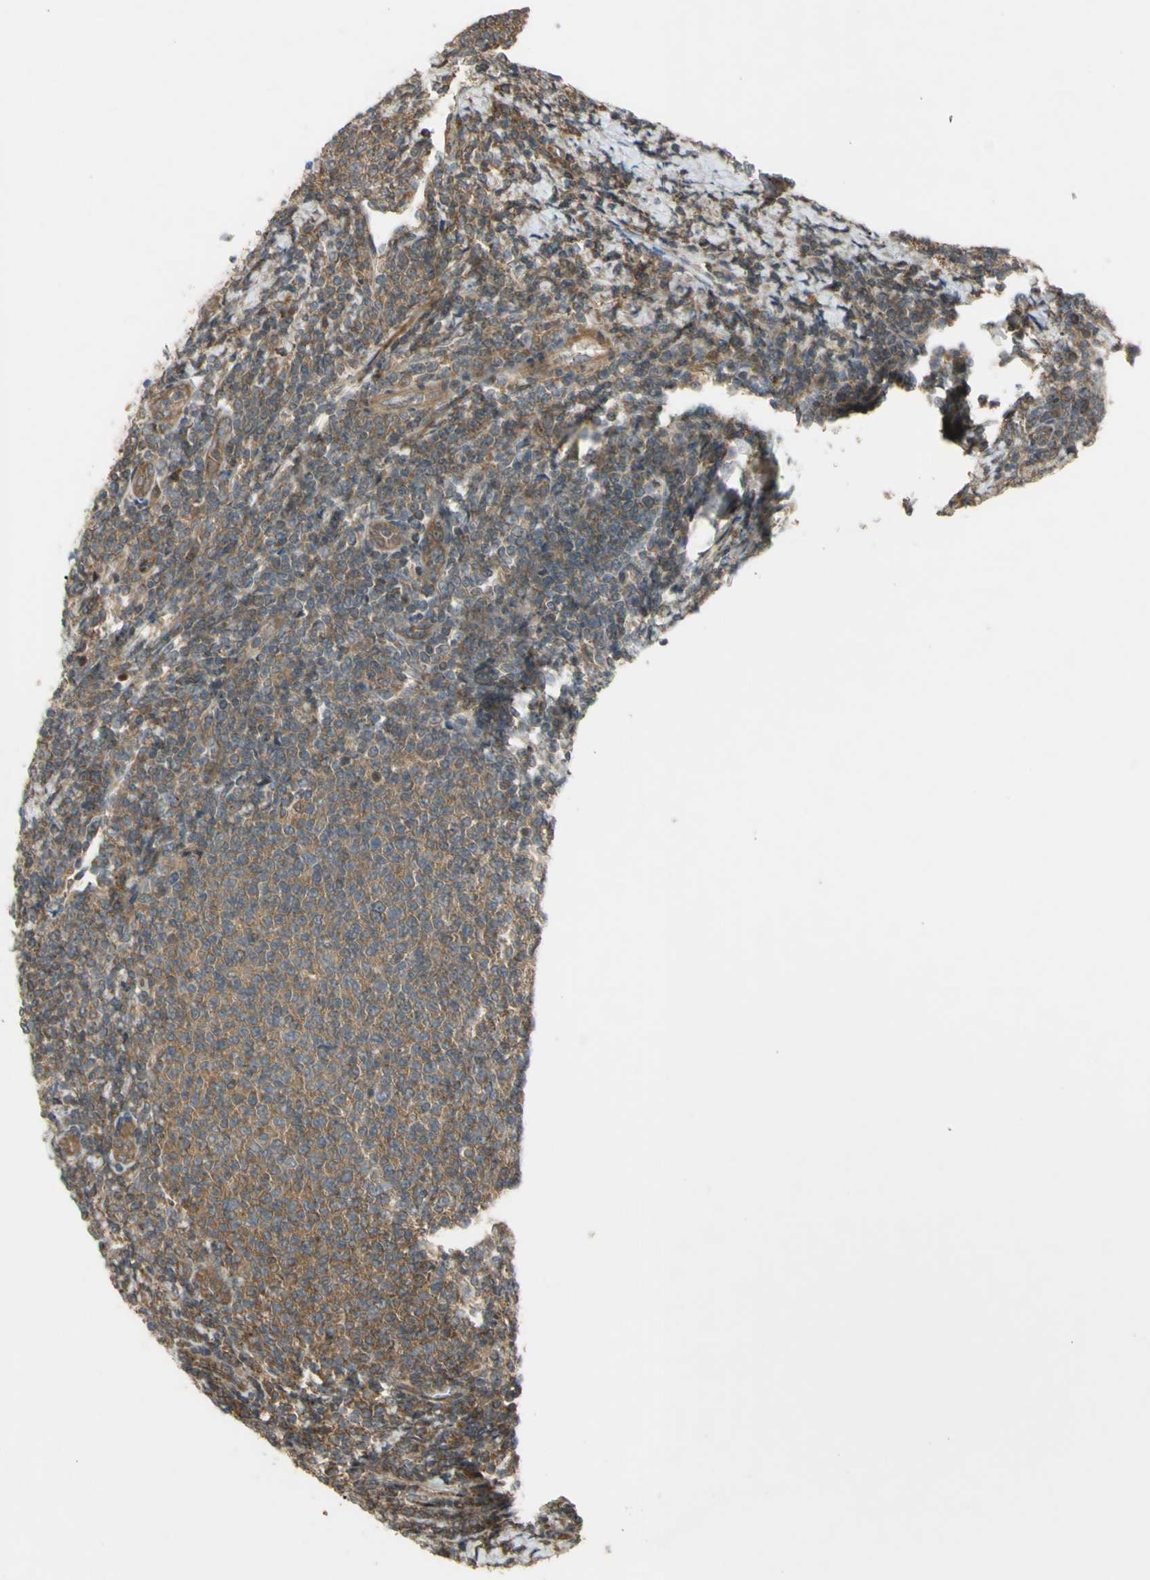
{"staining": {"intensity": "weak", "quantity": ">75%", "location": "cytoplasmic/membranous"}, "tissue": "lymphoma", "cell_type": "Tumor cells", "image_type": "cancer", "snomed": [{"axis": "morphology", "description": "Malignant lymphoma, non-Hodgkin's type, Low grade"}, {"axis": "topography", "description": "Lymph node"}], "caption": "Brown immunohistochemical staining in human malignant lymphoma, non-Hodgkin's type (low-grade) demonstrates weak cytoplasmic/membranous positivity in about >75% of tumor cells.", "gene": "FLII", "patient": {"sex": "male", "age": 66}}